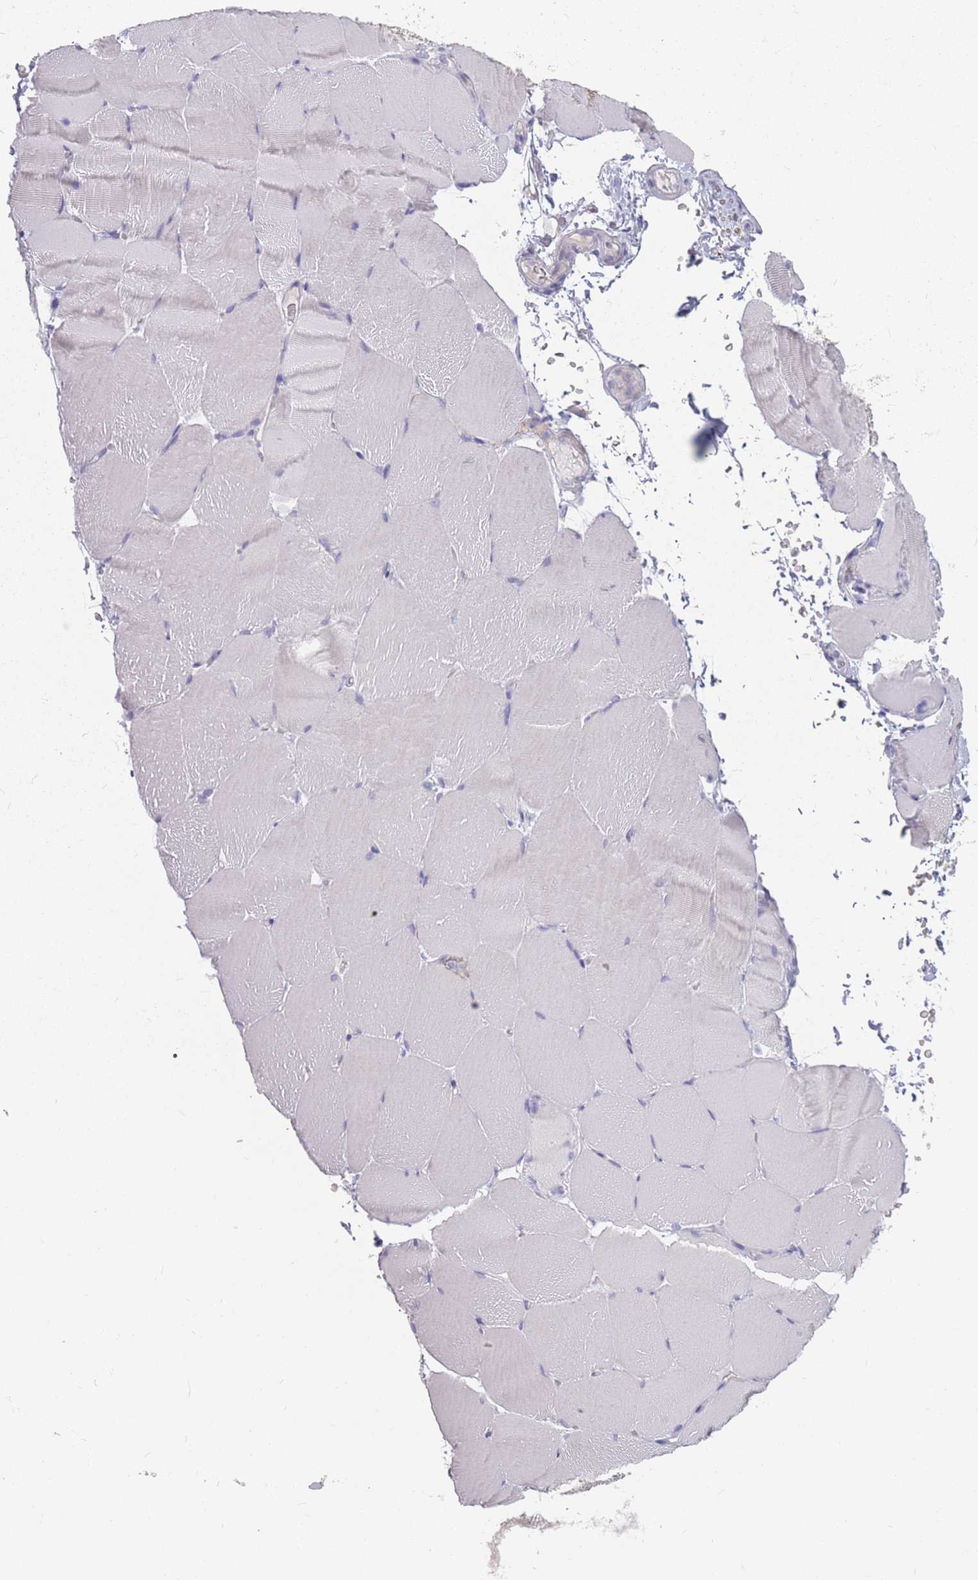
{"staining": {"intensity": "negative", "quantity": "none", "location": "none"}, "tissue": "skeletal muscle", "cell_type": "Myocytes", "image_type": "normal", "snomed": [{"axis": "morphology", "description": "Normal tissue, NOS"}, {"axis": "topography", "description": "Skeletal muscle"}, {"axis": "topography", "description": "Parathyroid gland"}], "caption": "A high-resolution micrograph shows immunohistochemistry staining of unremarkable skeletal muscle, which shows no significant expression in myocytes.", "gene": "GNA11", "patient": {"sex": "female", "age": 37}}